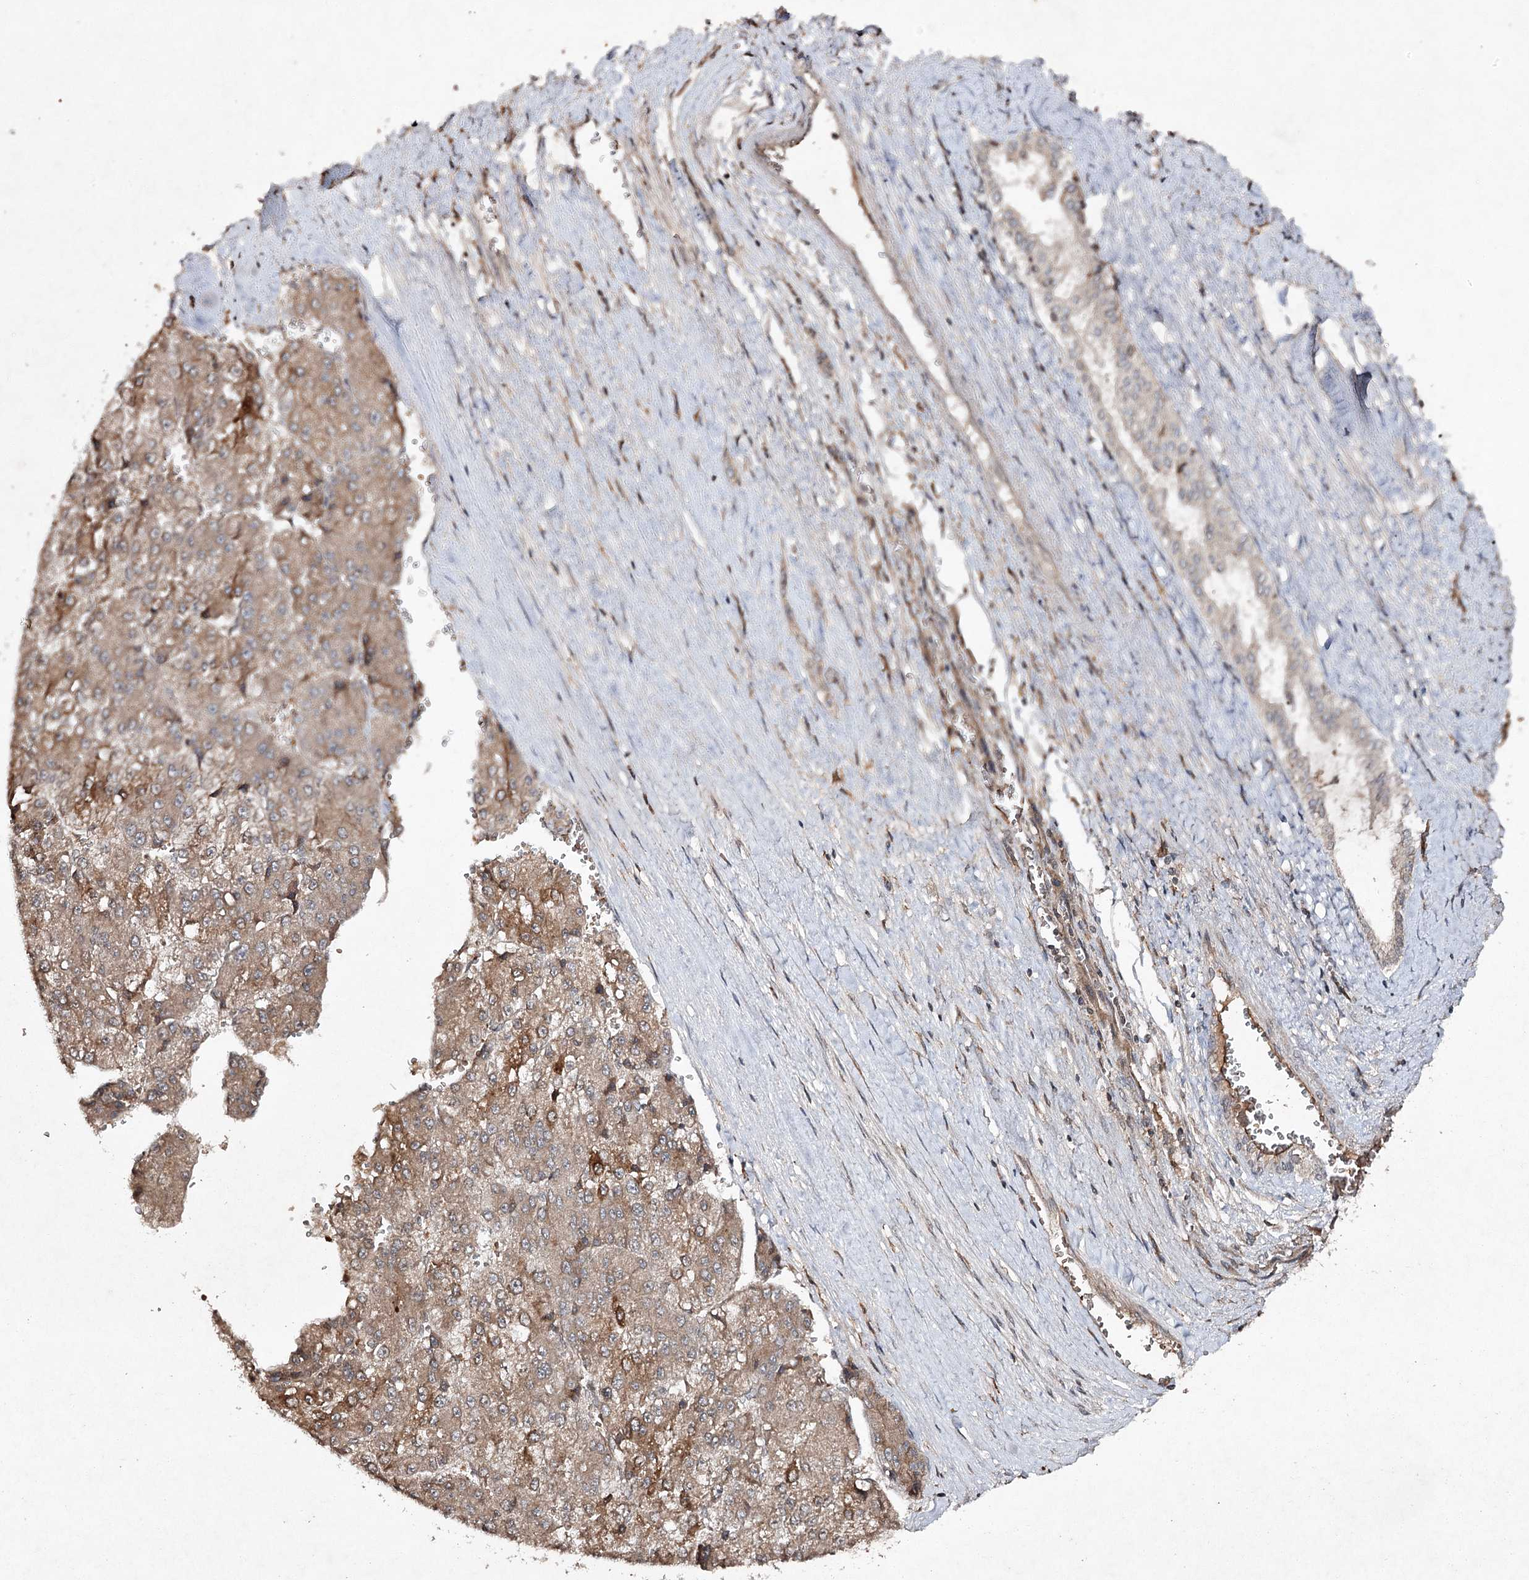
{"staining": {"intensity": "moderate", "quantity": ">75%", "location": "cytoplasmic/membranous"}, "tissue": "liver cancer", "cell_type": "Tumor cells", "image_type": "cancer", "snomed": [{"axis": "morphology", "description": "Carcinoma, Hepatocellular, NOS"}, {"axis": "topography", "description": "Liver"}], "caption": "Moderate cytoplasmic/membranous expression for a protein is appreciated in about >75% of tumor cells of liver cancer (hepatocellular carcinoma) using immunohistochemistry (IHC).", "gene": "CYP2B6", "patient": {"sex": "female", "age": 73}}